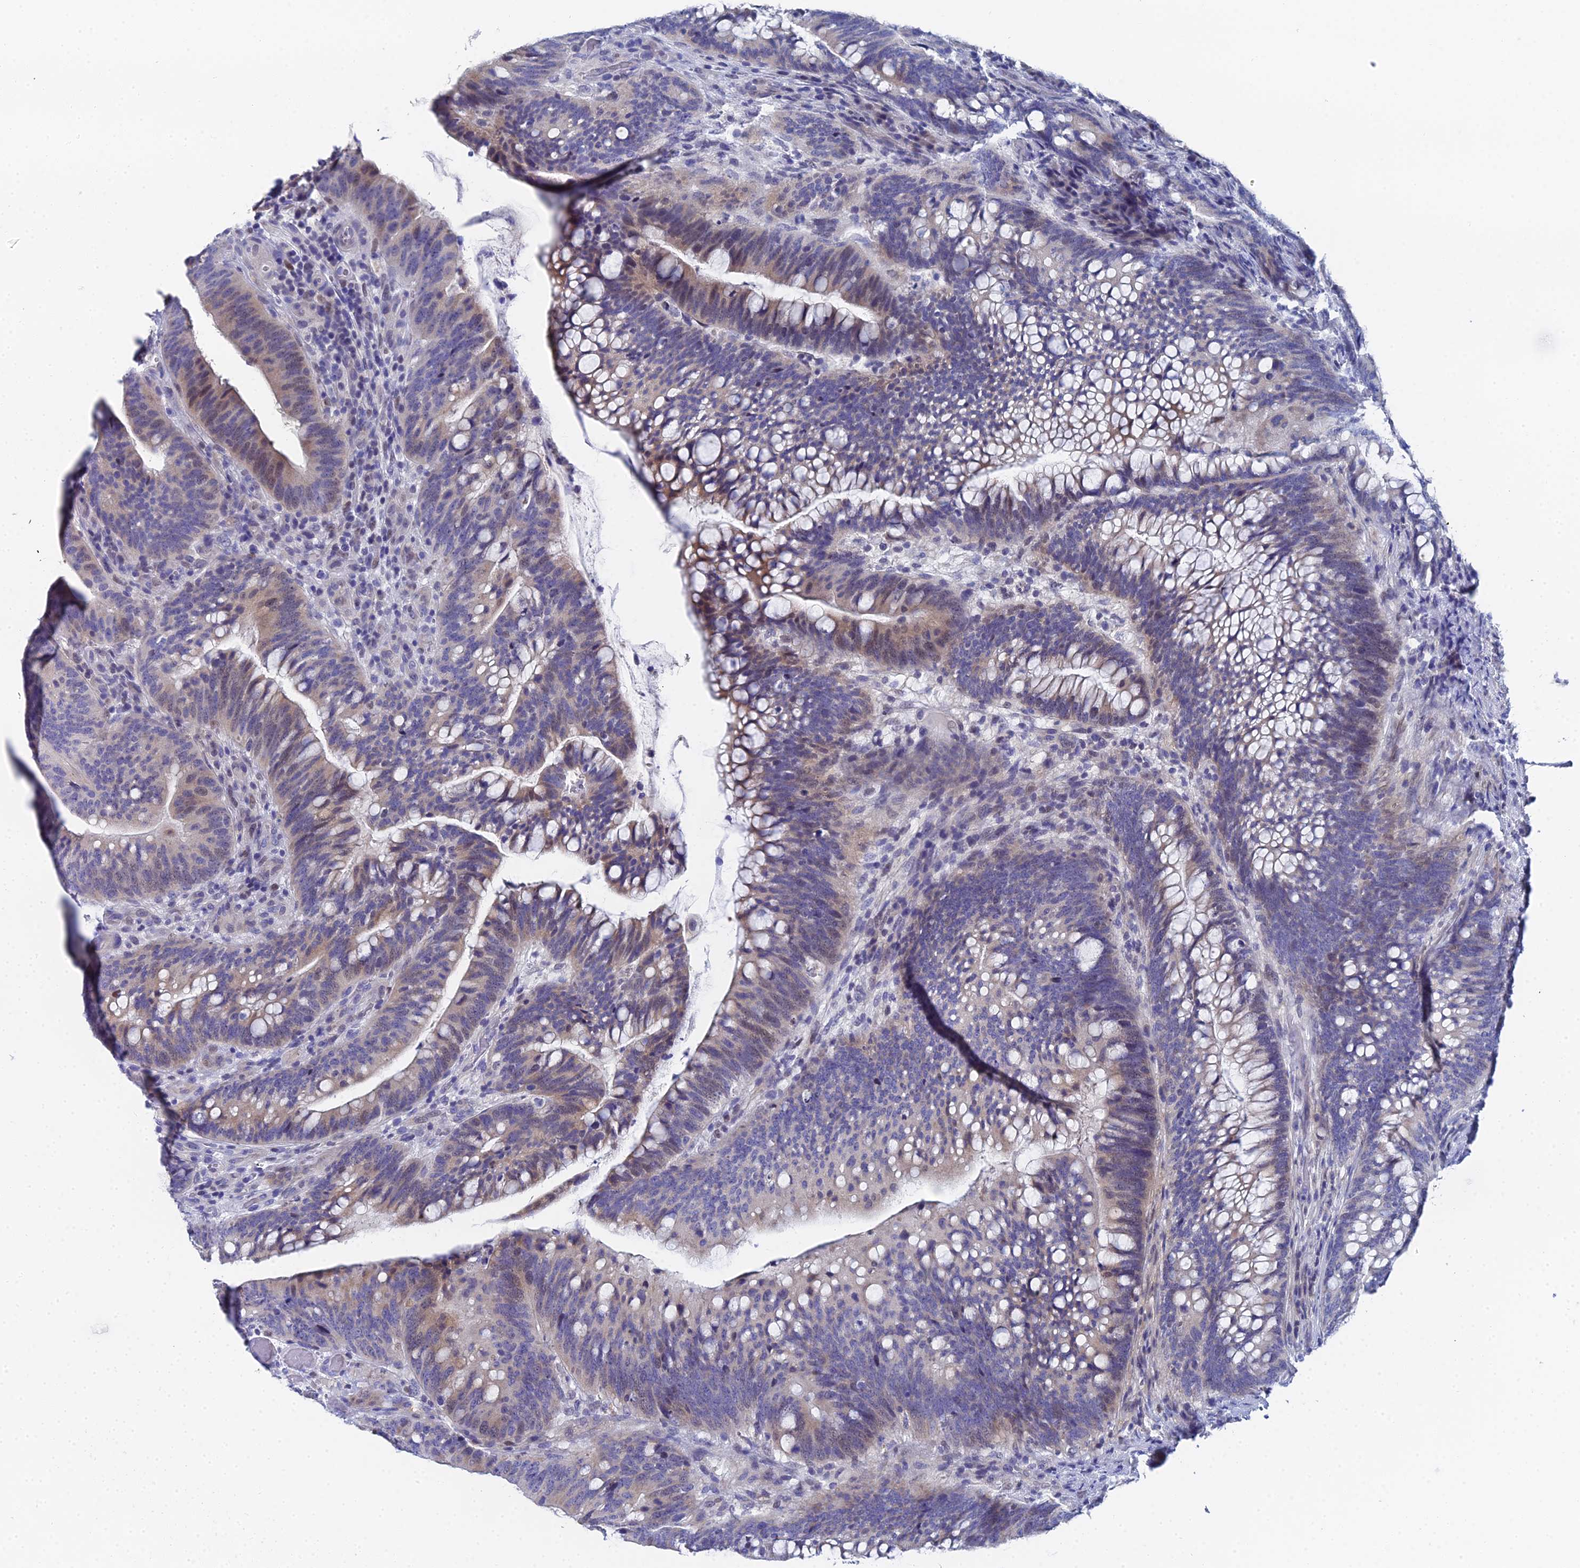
{"staining": {"intensity": "weak", "quantity": "25%-75%", "location": "cytoplasmic/membranous,nuclear"}, "tissue": "colorectal cancer", "cell_type": "Tumor cells", "image_type": "cancer", "snomed": [{"axis": "morphology", "description": "Adenocarcinoma, NOS"}, {"axis": "topography", "description": "Colon"}], "caption": "The micrograph reveals a brown stain indicating the presence of a protein in the cytoplasmic/membranous and nuclear of tumor cells in colorectal cancer (adenocarcinoma). (DAB IHC, brown staining for protein, blue staining for nuclei).", "gene": "OCM", "patient": {"sex": "female", "age": 66}}